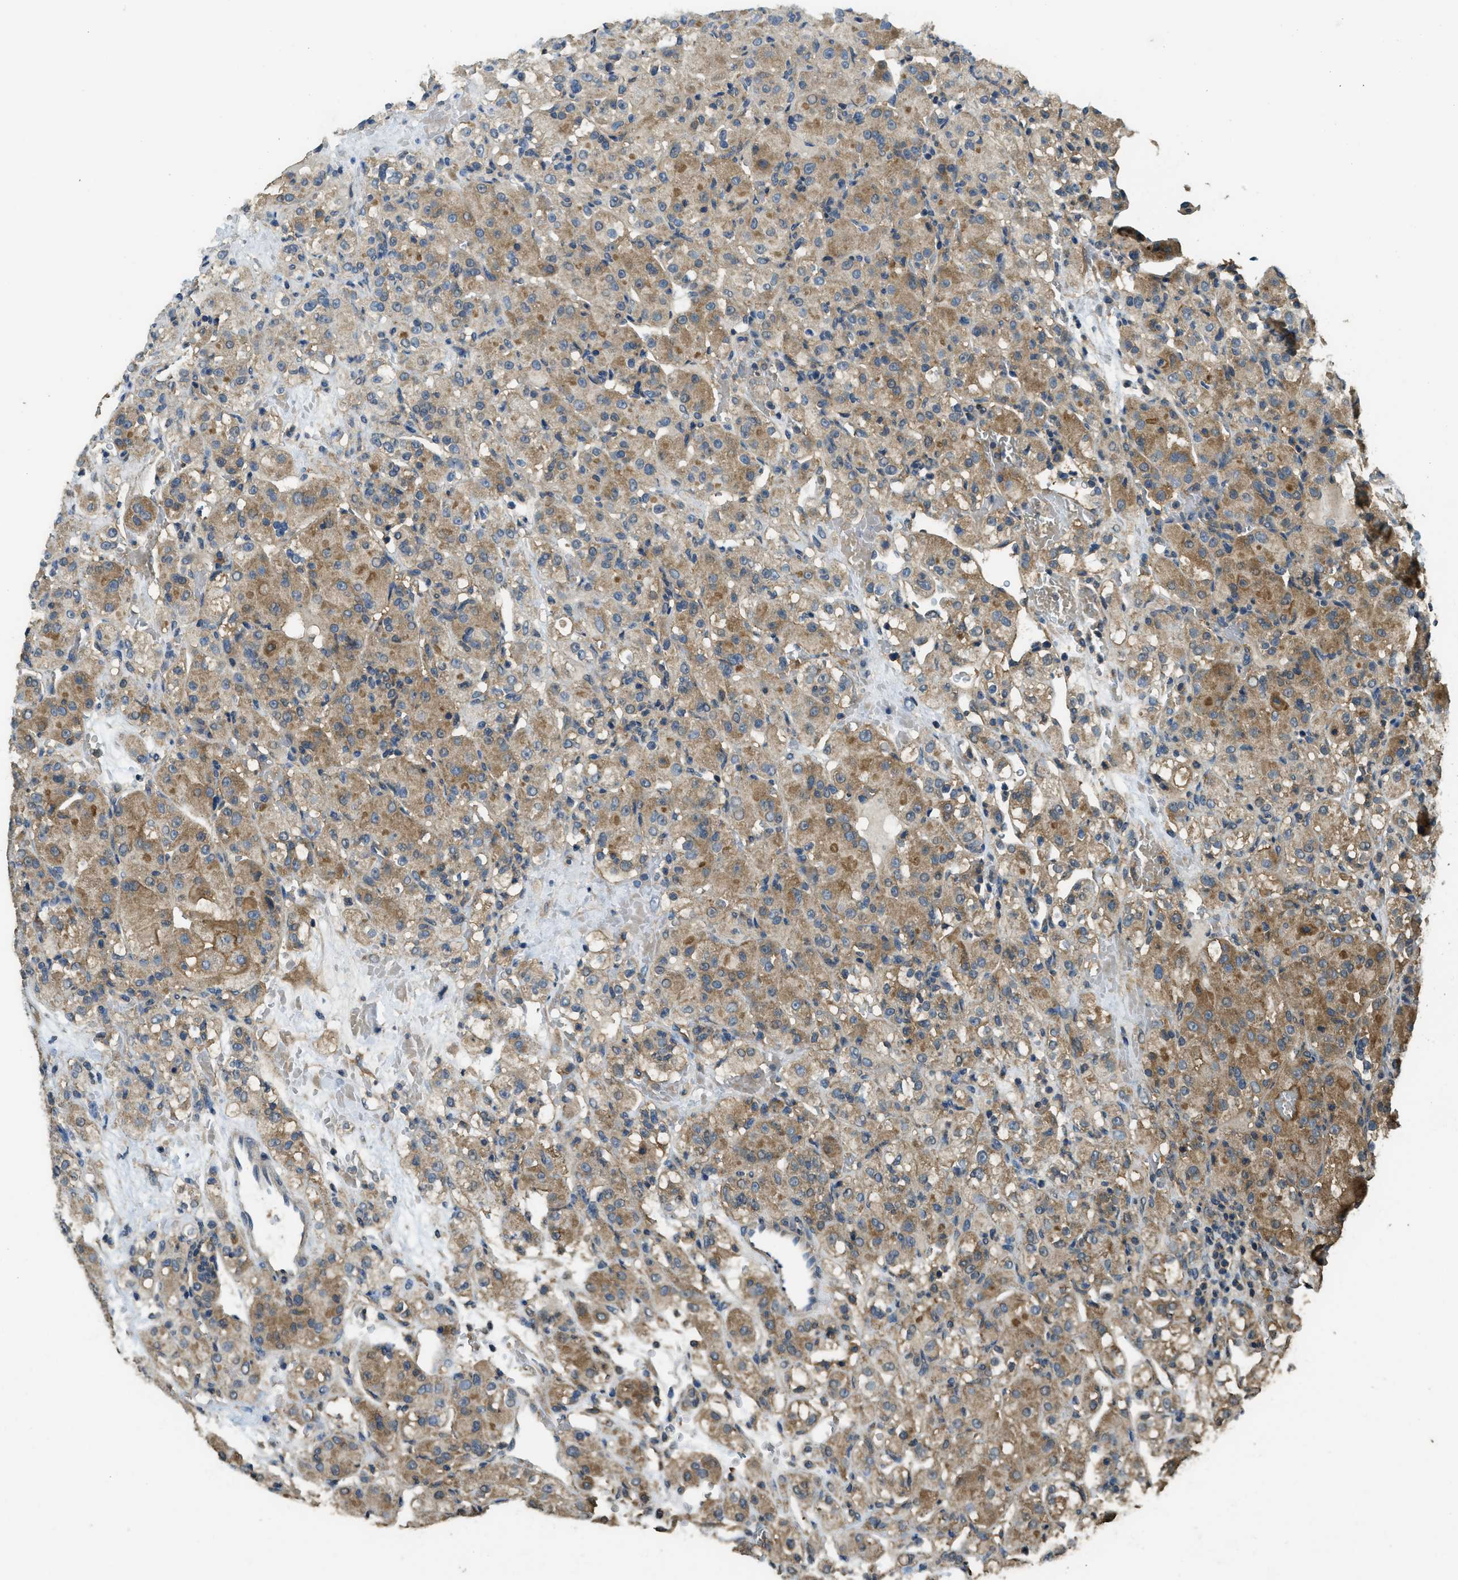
{"staining": {"intensity": "moderate", "quantity": ">75%", "location": "cytoplasmic/membranous"}, "tissue": "renal cancer", "cell_type": "Tumor cells", "image_type": "cancer", "snomed": [{"axis": "morphology", "description": "Normal tissue, NOS"}, {"axis": "morphology", "description": "Adenocarcinoma, NOS"}, {"axis": "topography", "description": "Kidney"}], "caption": "Immunohistochemical staining of renal adenocarcinoma reveals medium levels of moderate cytoplasmic/membranous positivity in about >75% of tumor cells.", "gene": "CD276", "patient": {"sex": "male", "age": 61}}